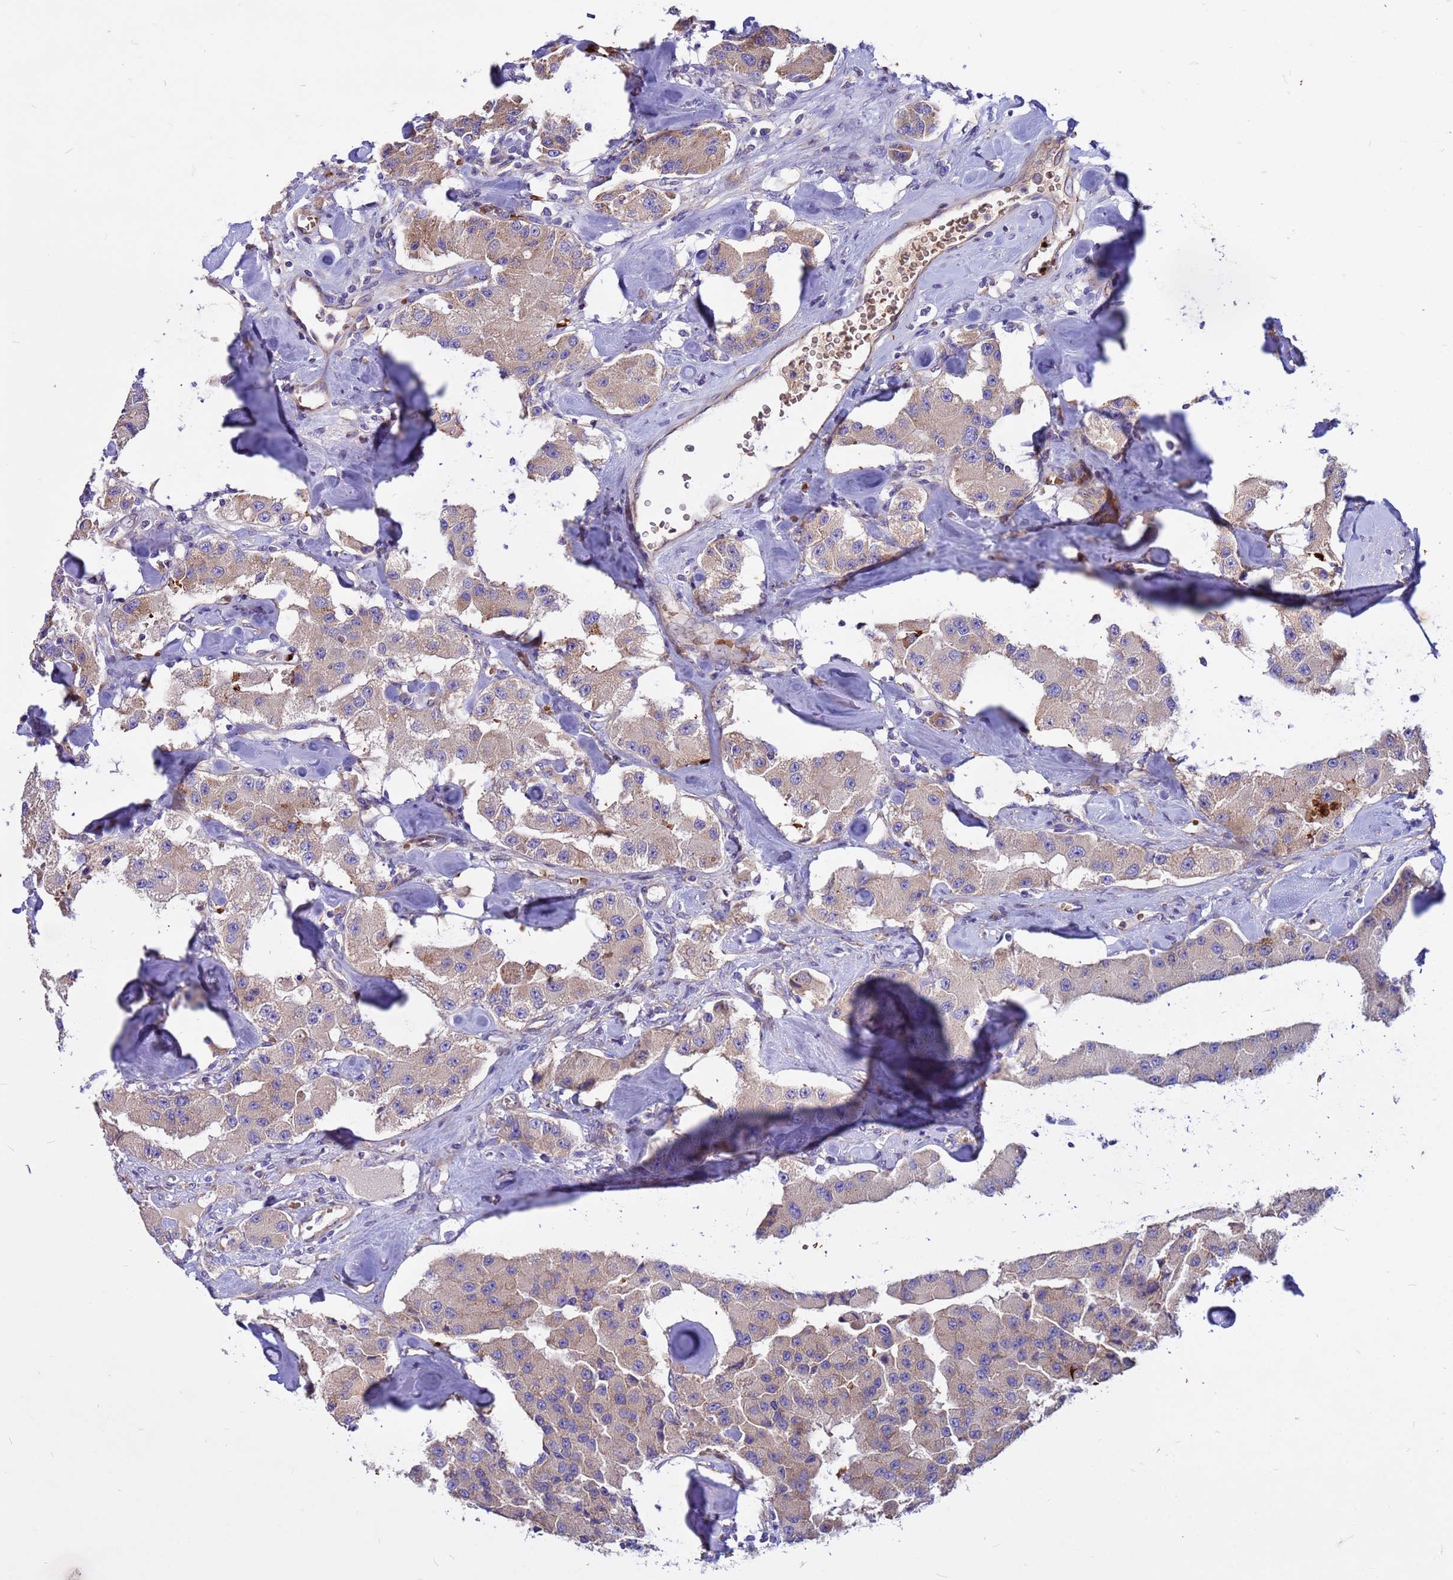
{"staining": {"intensity": "weak", "quantity": "<25%", "location": "cytoplasmic/membranous"}, "tissue": "carcinoid", "cell_type": "Tumor cells", "image_type": "cancer", "snomed": [{"axis": "morphology", "description": "Carcinoid, malignant, NOS"}, {"axis": "topography", "description": "Pancreas"}], "caption": "IHC photomicrograph of neoplastic tissue: carcinoid (malignant) stained with DAB (3,3'-diaminobenzidine) shows no significant protein positivity in tumor cells.", "gene": "ZNF669", "patient": {"sex": "male", "age": 41}}